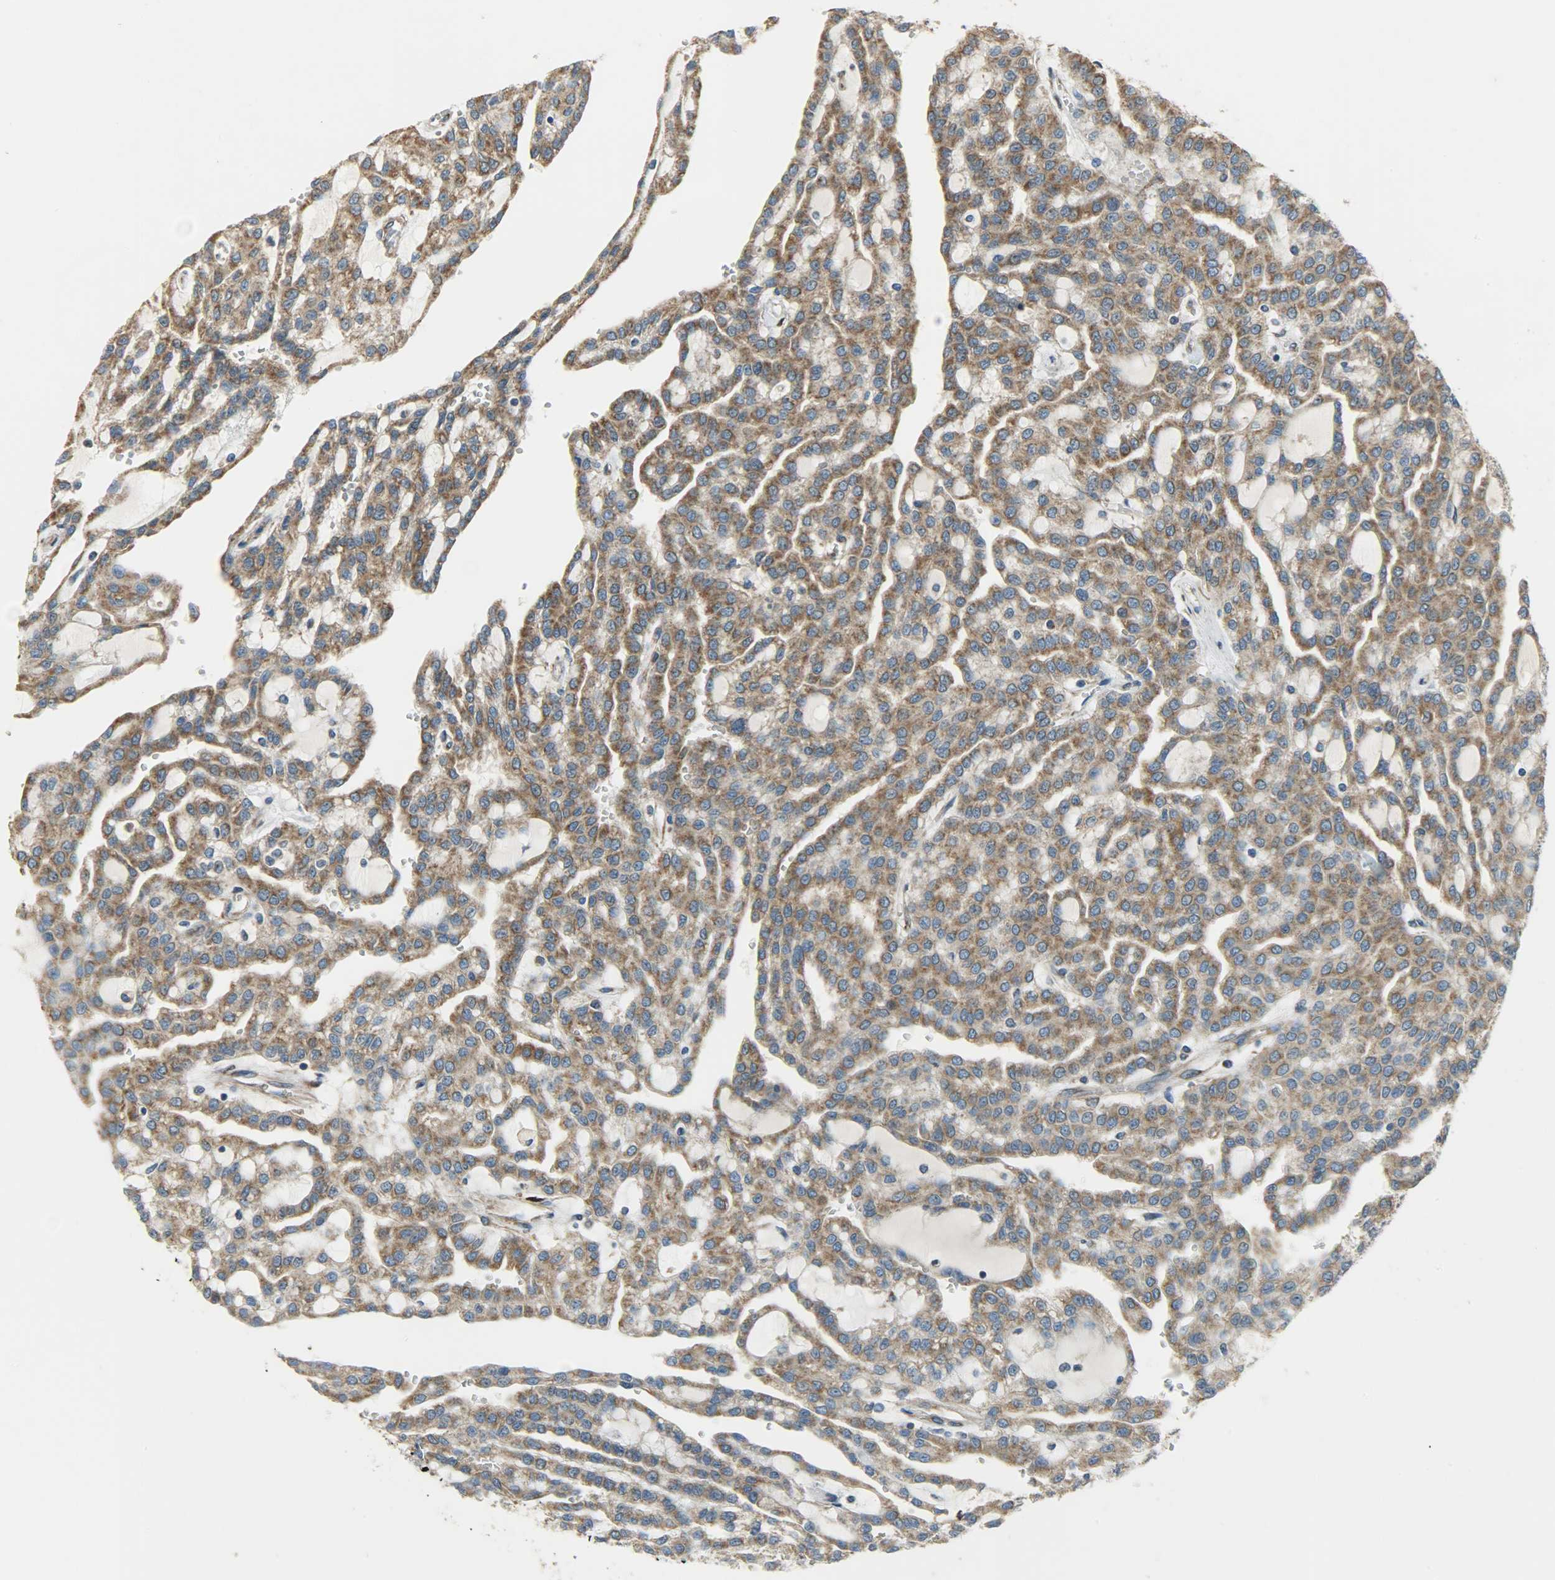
{"staining": {"intensity": "strong", "quantity": ">75%", "location": "cytoplasmic/membranous"}, "tissue": "renal cancer", "cell_type": "Tumor cells", "image_type": "cancer", "snomed": [{"axis": "morphology", "description": "Adenocarcinoma, NOS"}, {"axis": "topography", "description": "Kidney"}], "caption": "A brown stain shows strong cytoplasmic/membranous staining of a protein in renal cancer tumor cells.", "gene": "C1orf198", "patient": {"sex": "male", "age": 63}}